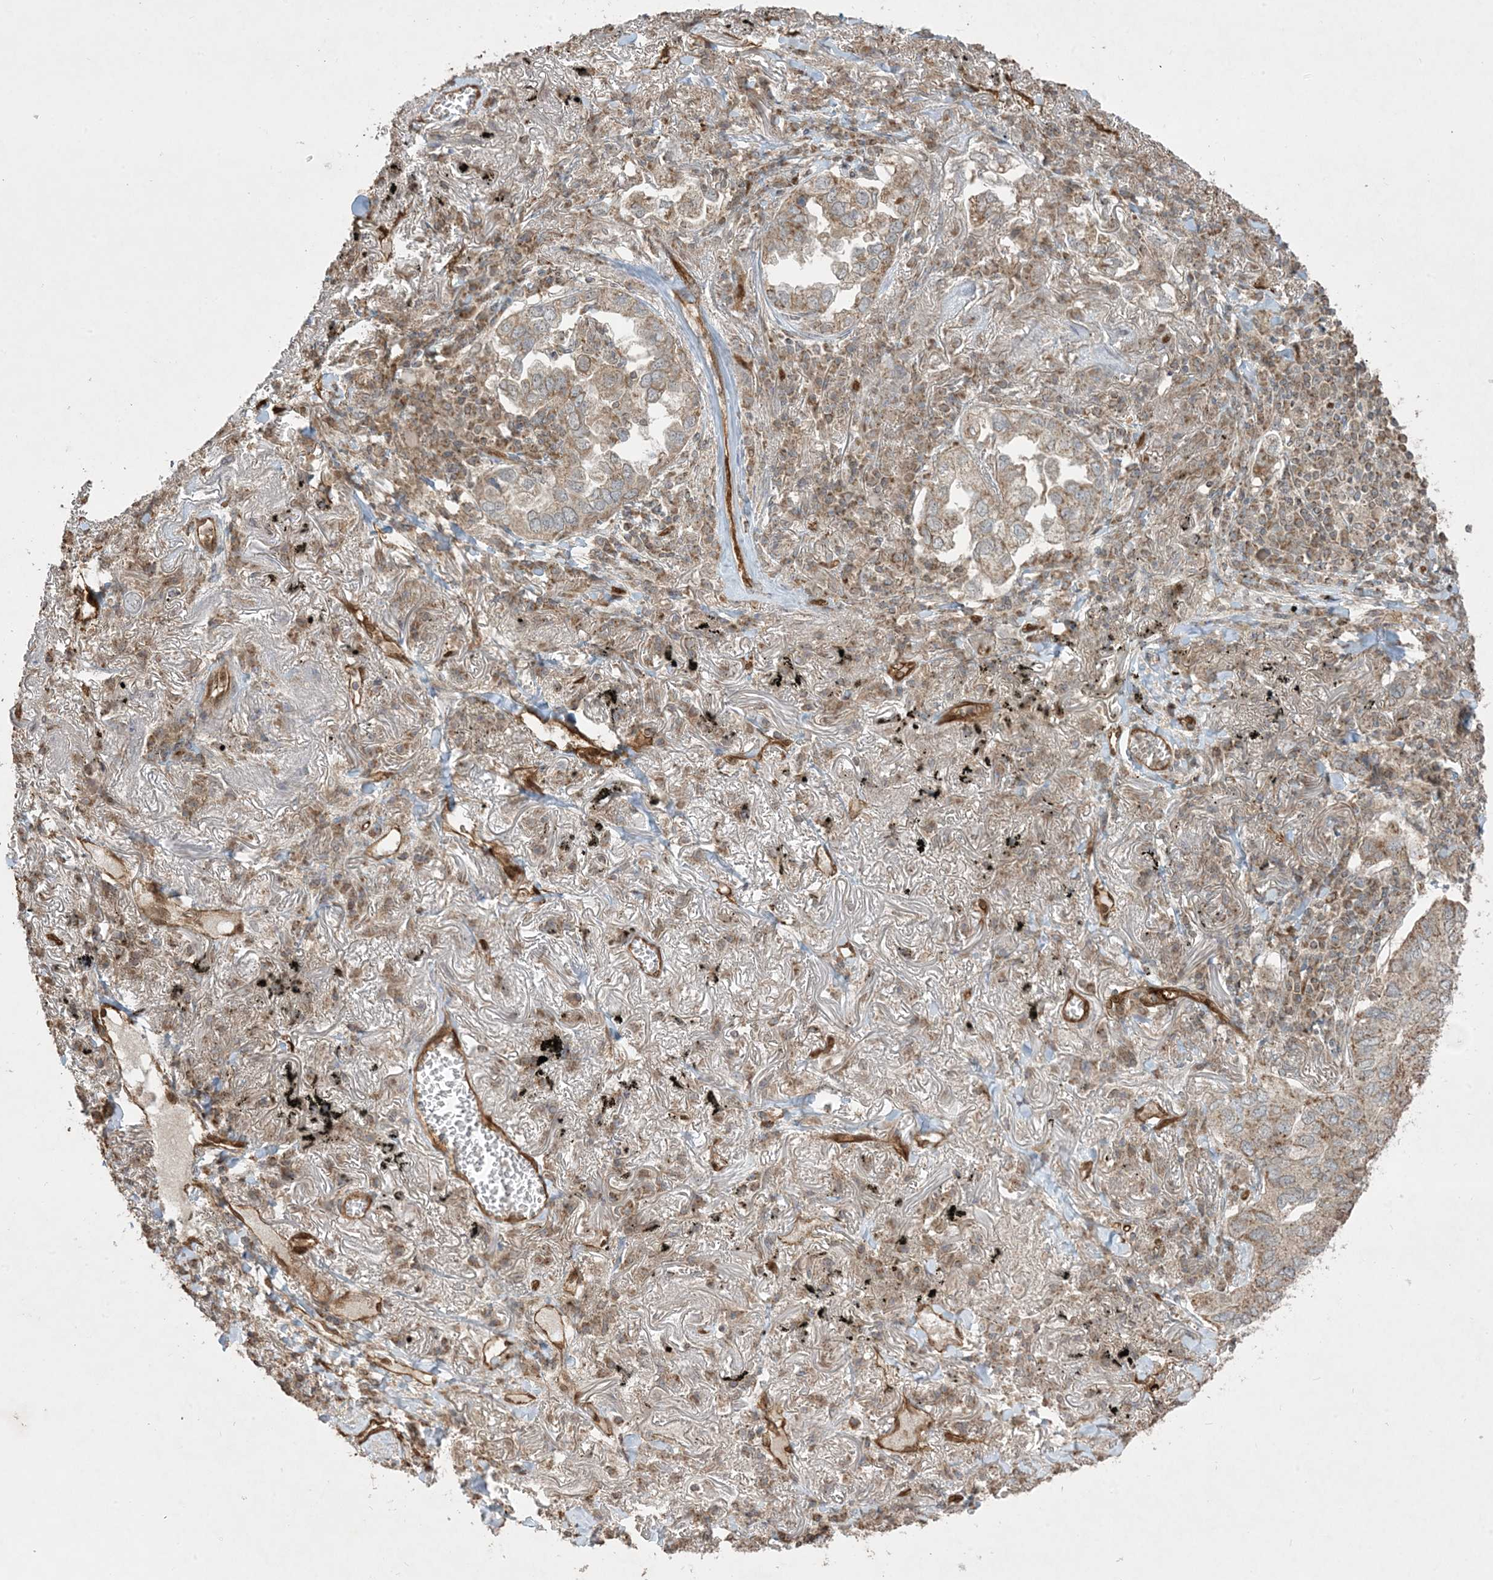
{"staining": {"intensity": "weak", "quantity": ">75%", "location": "cytoplasmic/membranous"}, "tissue": "lung cancer", "cell_type": "Tumor cells", "image_type": "cancer", "snomed": [{"axis": "morphology", "description": "Adenocarcinoma, NOS"}, {"axis": "topography", "description": "Lung"}], "caption": "Immunohistochemical staining of human adenocarcinoma (lung) shows low levels of weak cytoplasmic/membranous protein positivity in approximately >75% of tumor cells.", "gene": "PPM1F", "patient": {"sex": "male", "age": 65}}